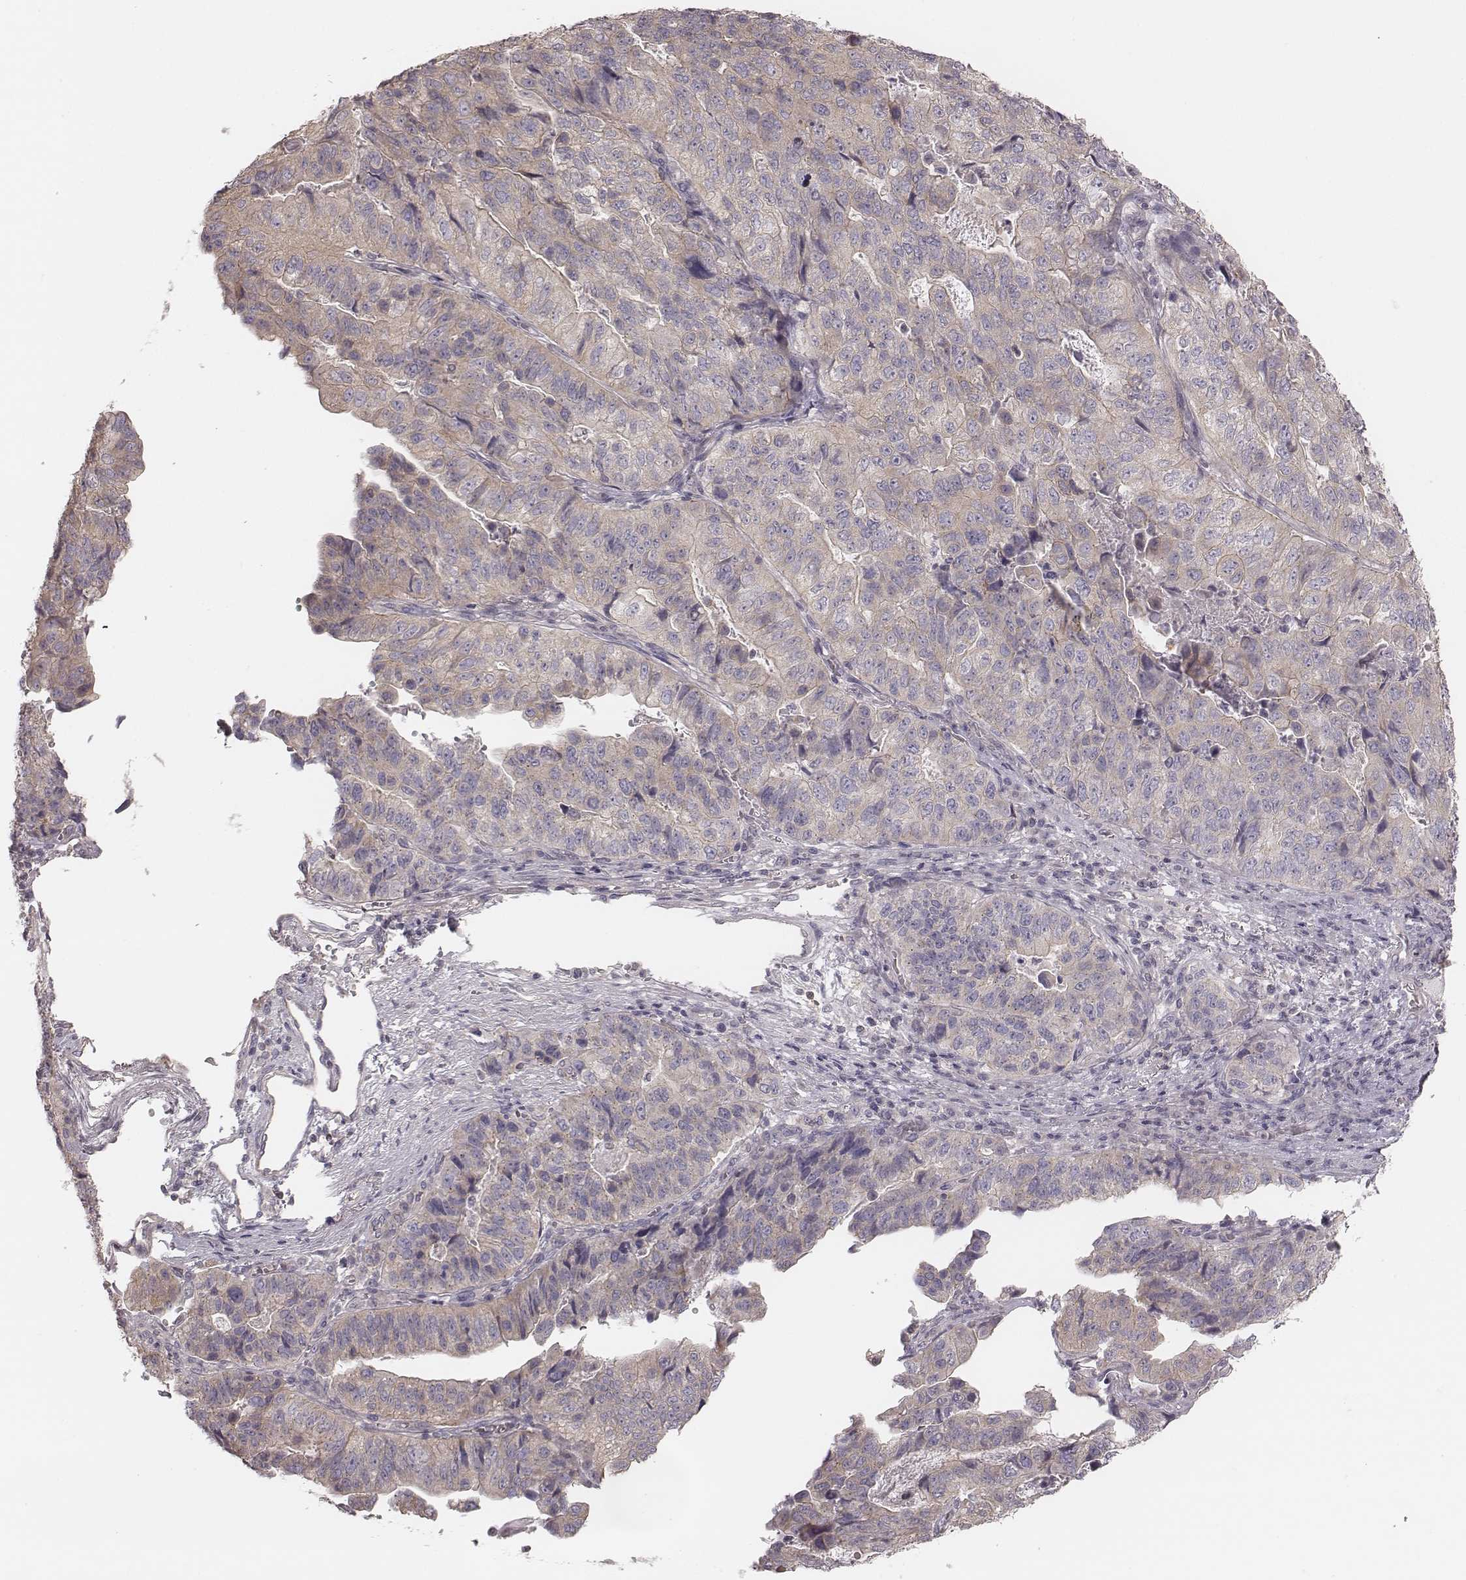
{"staining": {"intensity": "weak", "quantity": ">75%", "location": "cytoplasmic/membranous"}, "tissue": "stomach cancer", "cell_type": "Tumor cells", "image_type": "cancer", "snomed": [{"axis": "morphology", "description": "Adenocarcinoma, NOS"}, {"axis": "topography", "description": "Stomach, upper"}], "caption": "Protein staining shows weak cytoplasmic/membranous staining in about >75% of tumor cells in stomach cancer.", "gene": "TDRD5", "patient": {"sex": "female", "age": 67}}